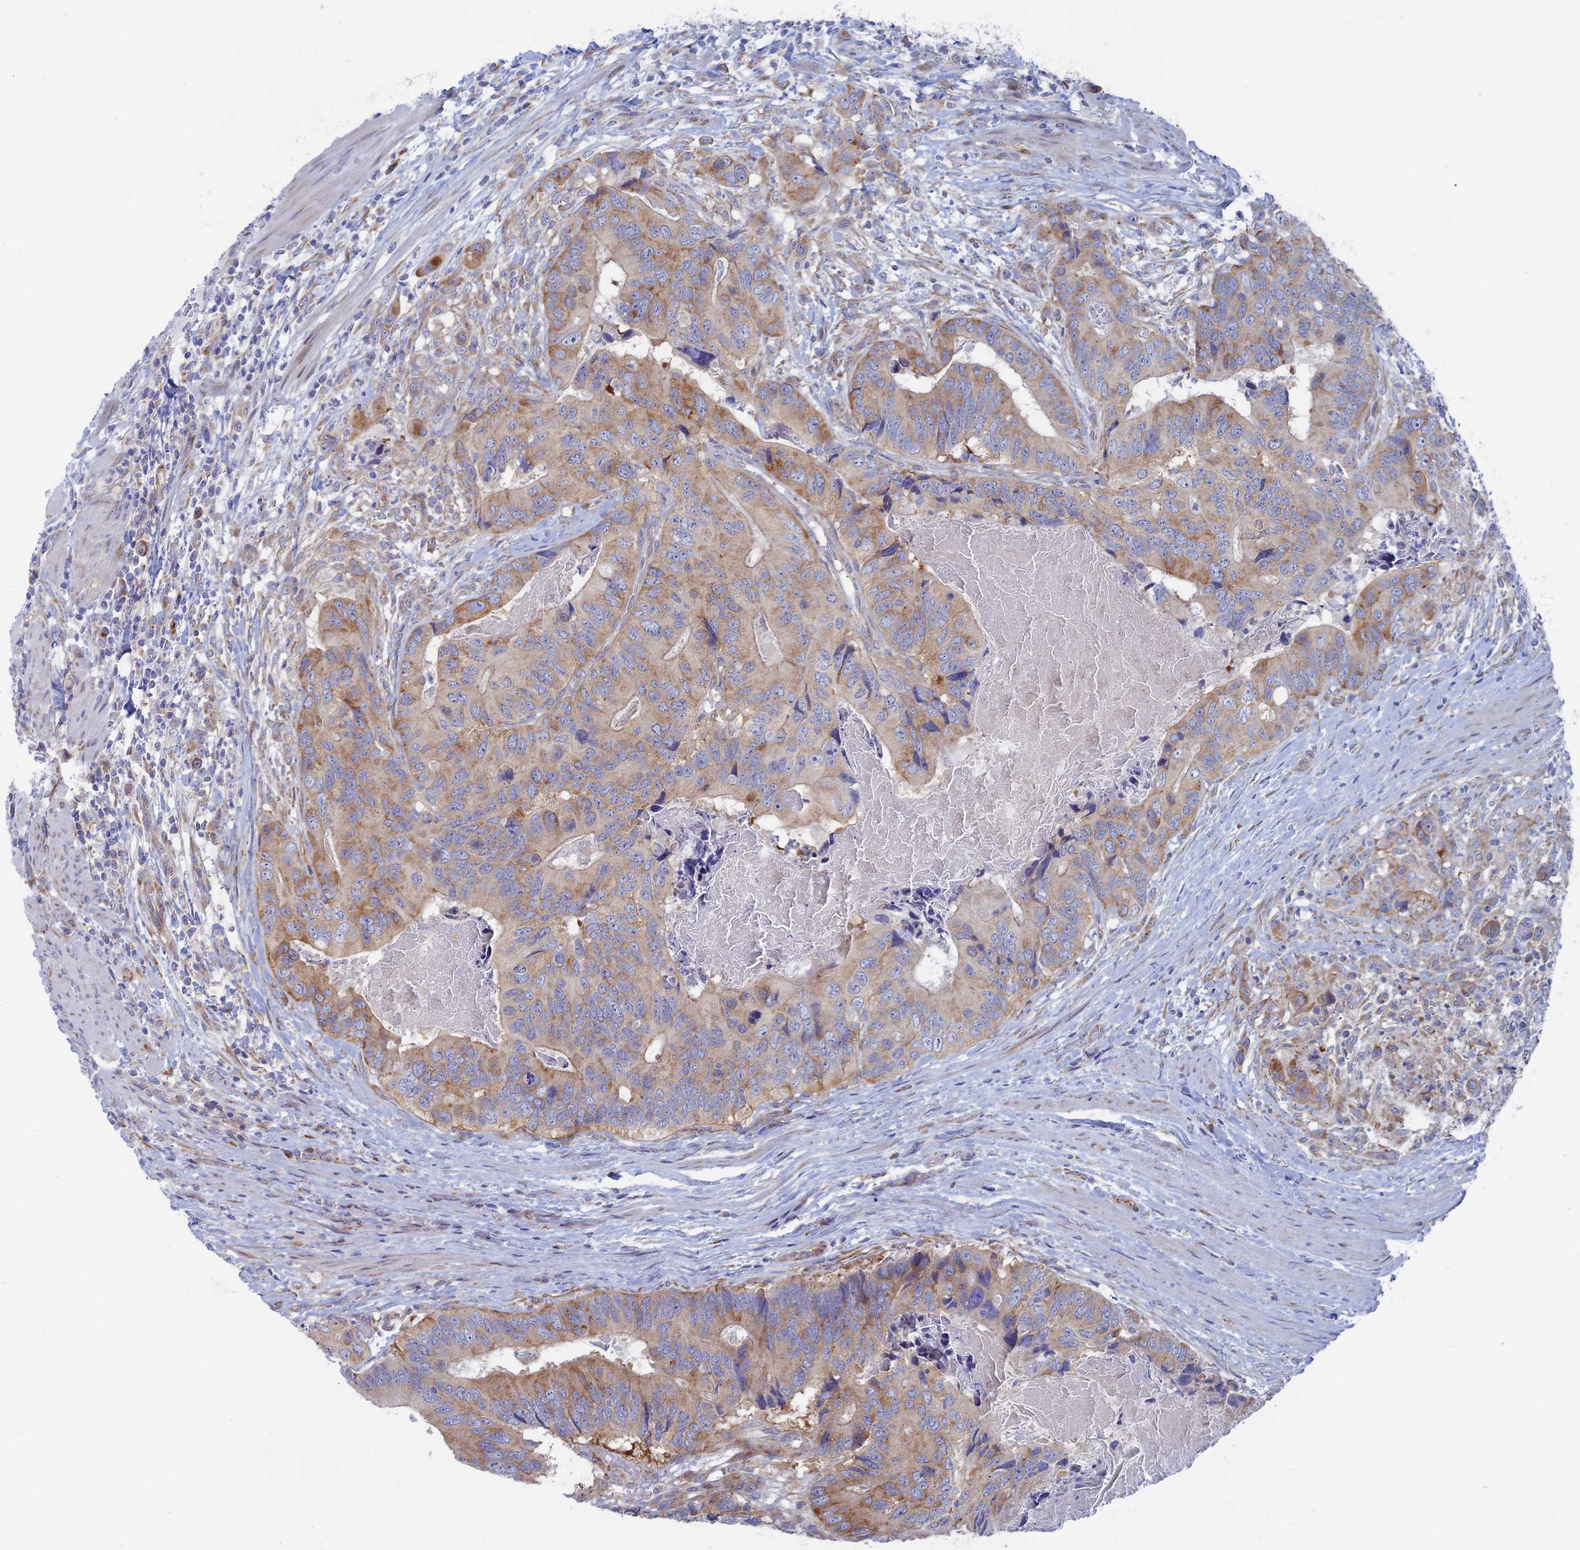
{"staining": {"intensity": "moderate", "quantity": "25%-75%", "location": "cytoplasmic/membranous"}, "tissue": "colorectal cancer", "cell_type": "Tumor cells", "image_type": "cancer", "snomed": [{"axis": "morphology", "description": "Adenocarcinoma, NOS"}, {"axis": "topography", "description": "Colon"}], "caption": "Protein staining of colorectal adenocarcinoma tissue shows moderate cytoplasmic/membranous positivity in about 25%-75% of tumor cells.", "gene": "TBC1D30", "patient": {"sex": "male", "age": 84}}